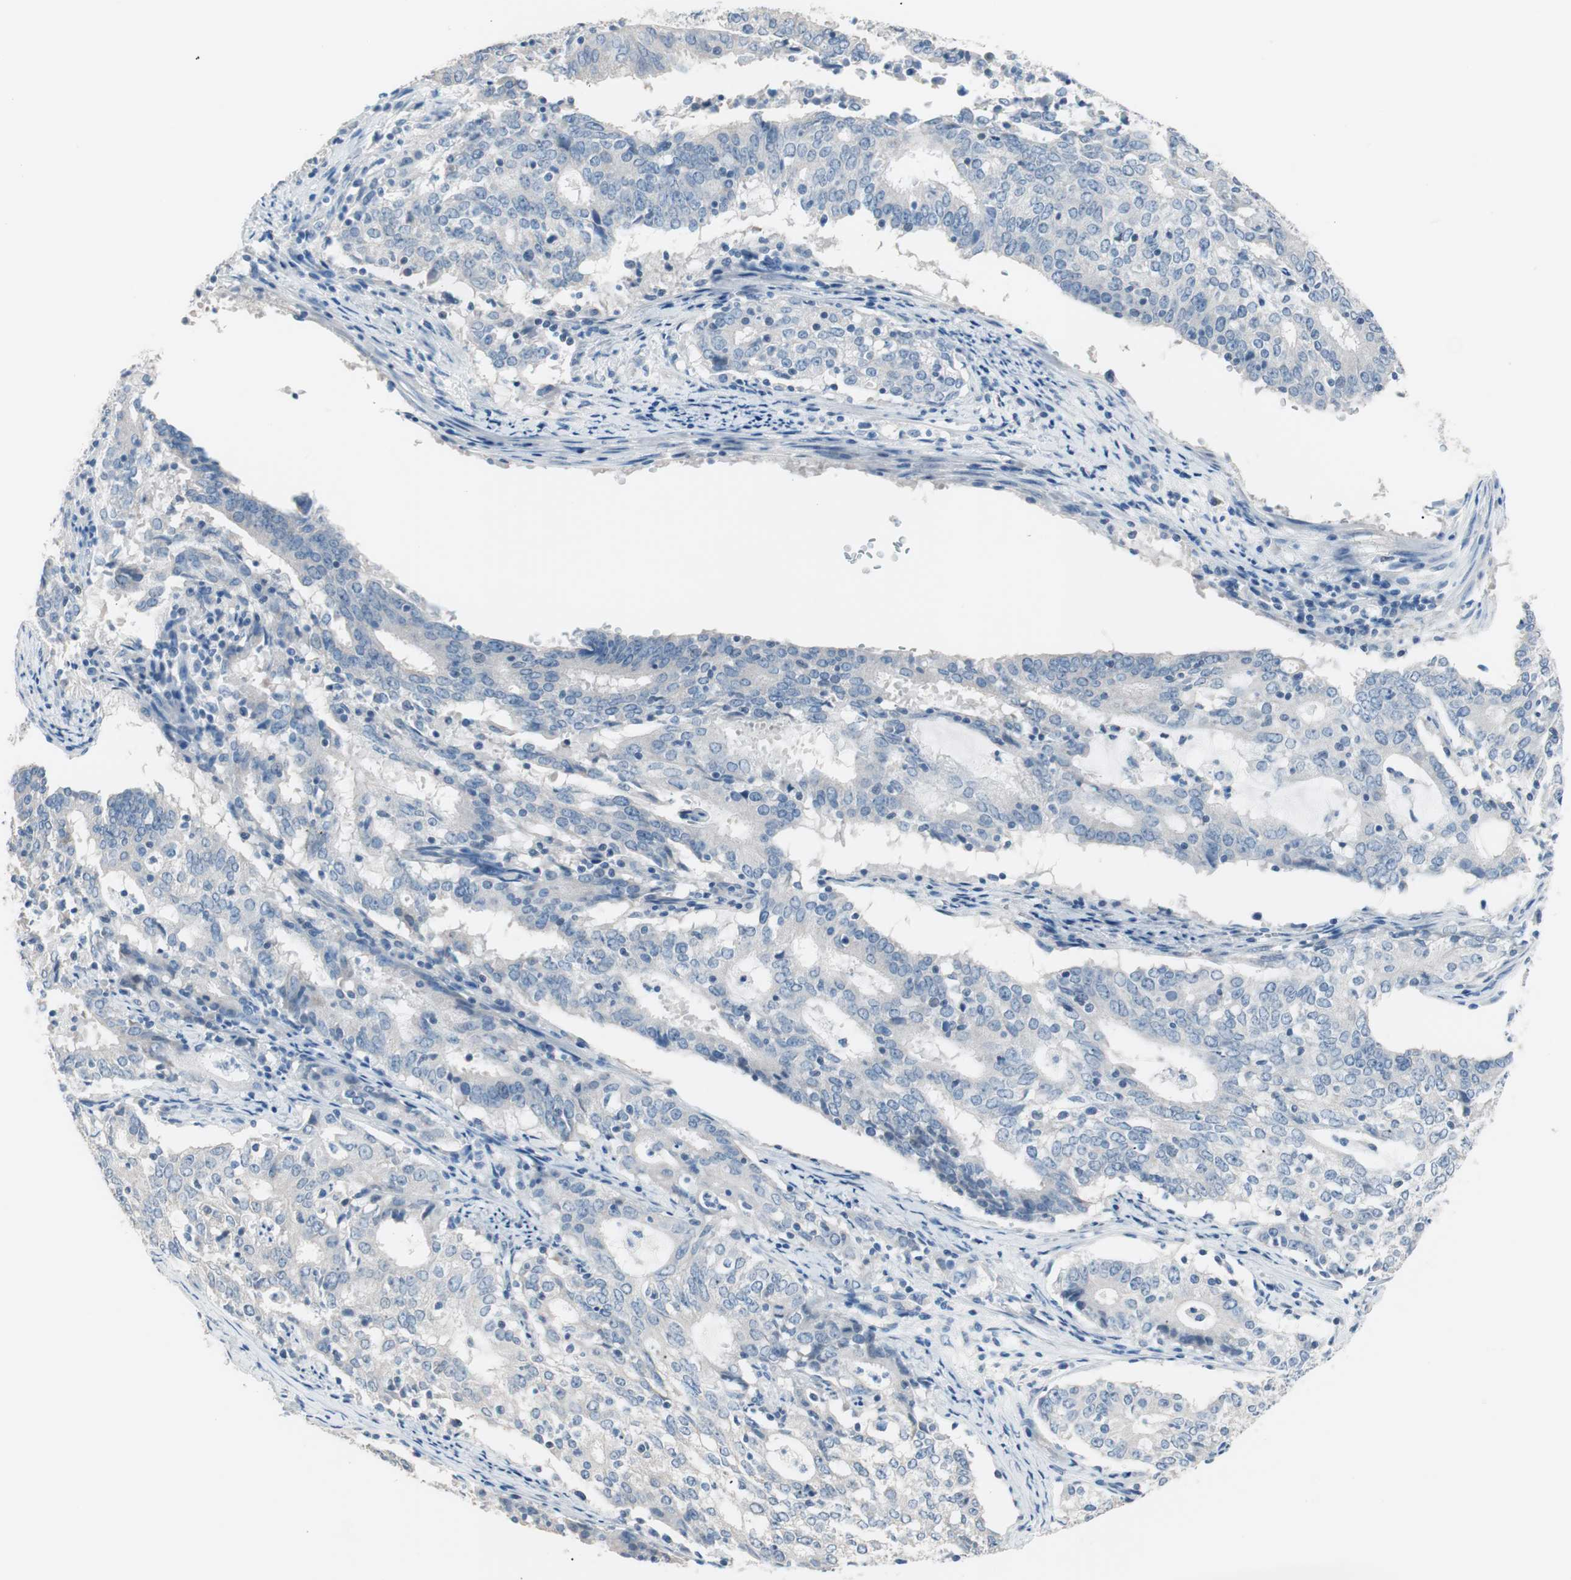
{"staining": {"intensity": "negative", "quantity": "none", "location": "none"}, "tissue": "cervical cancer", "cell_type": "Tumor cells", "image_type": "cancer", "snomed": [{"axis": "morphology", "description": "Adenocarcinoma, NOS"}, {"axis": "topography", "description": "Cervix"}], "caption": "Human cervical cancer (adenocarcinoma) stained for a protein using immunohistochemistry exhibits no expression in tumor cells.", "gene": "VIL1", "patient": {"sex": "female", "age": 44}}